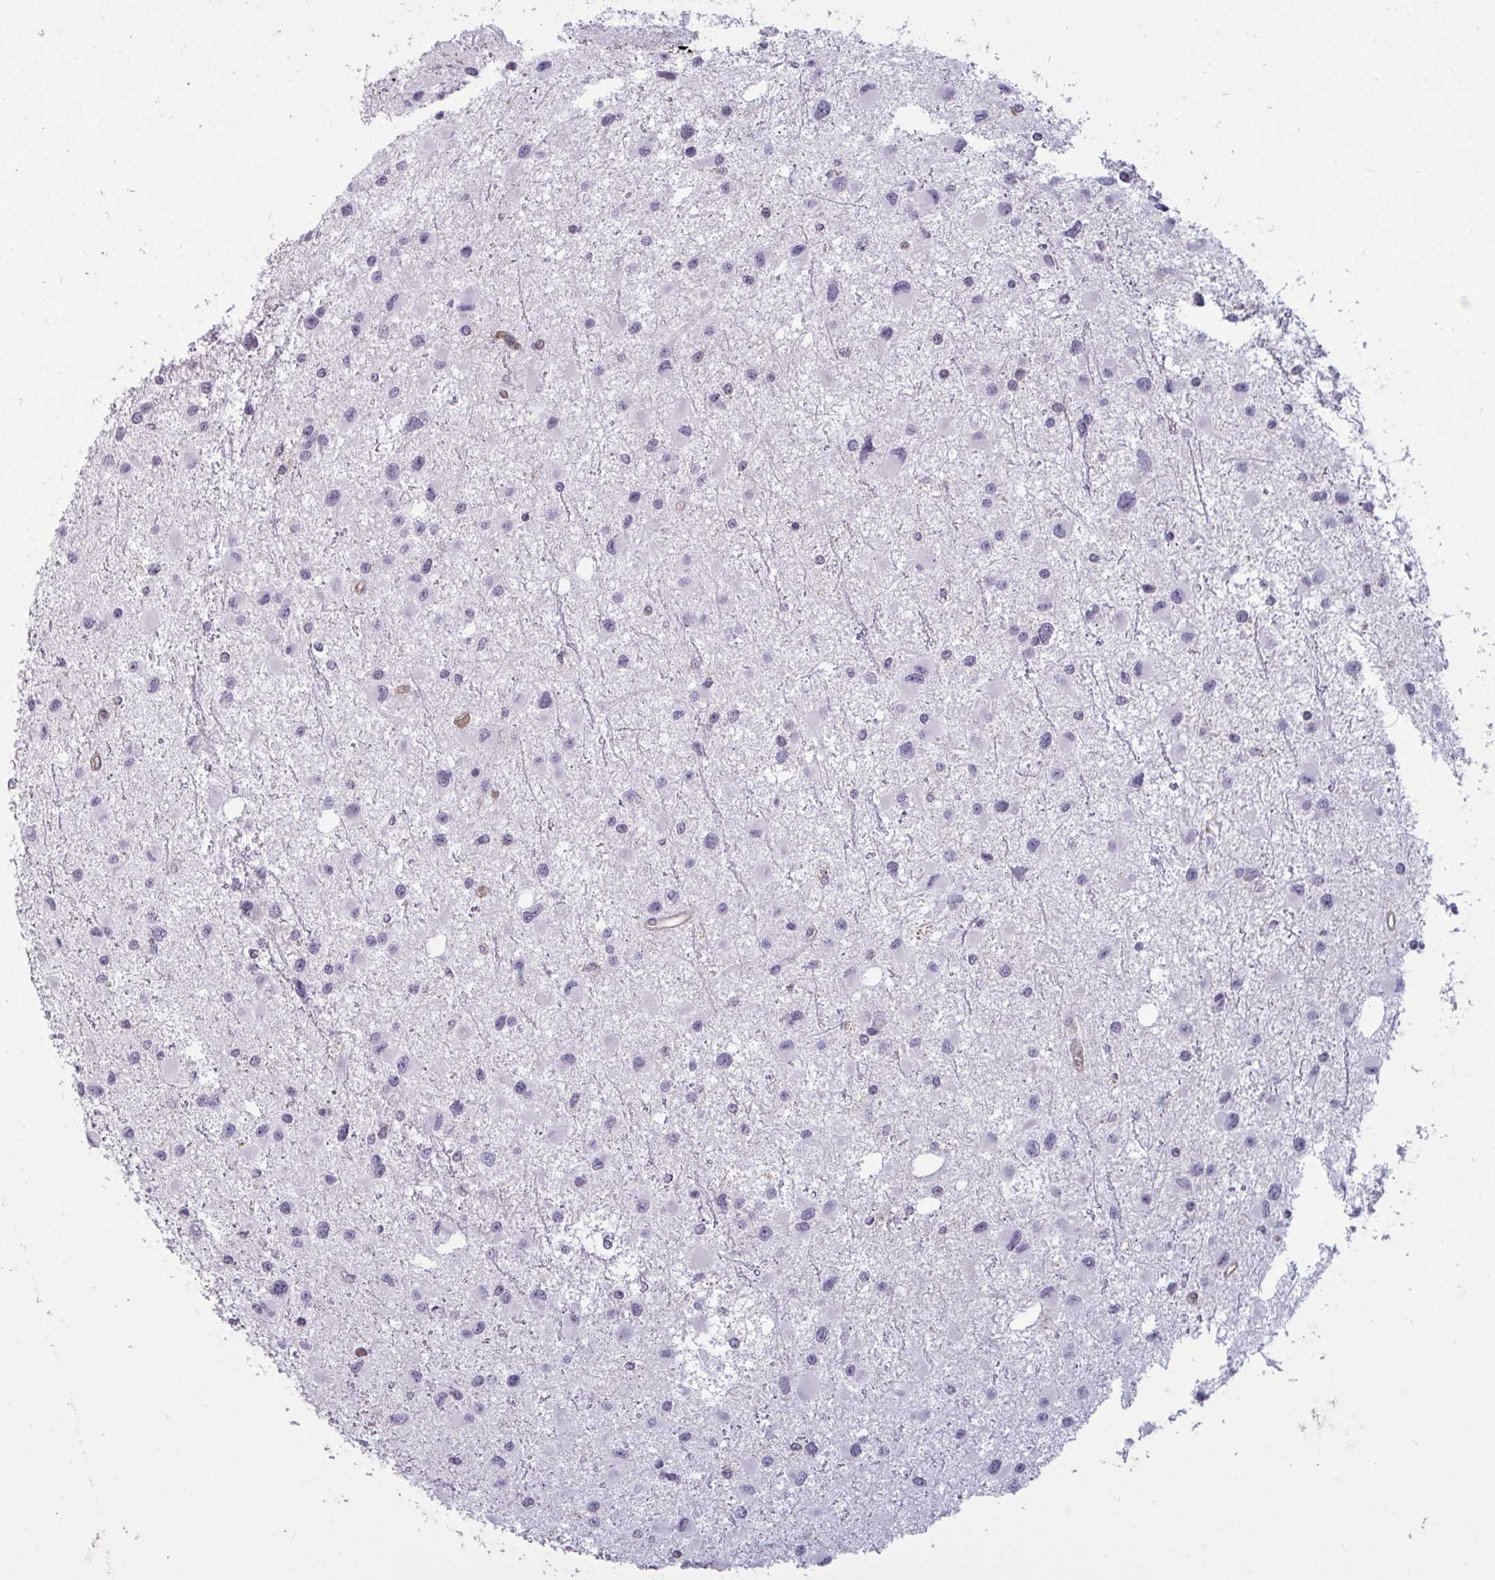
{"staining": {"intensity": "negative", "quantity": "none", "location": "none"}, "tissue": "glioma", "cell_type": "Tumor cells", "image_type": "cancer", "snomed": [{"axis": "morphology", "description": "Glioma, malignant, Low grade"}, {"axis": "topography", "description": "Brain"}], "caption": "The IHC image has no significant expression in tumor cells of glioma tissue.", "gene": "TBC1D4", "patient": {"sex": "female", "age": 32}}